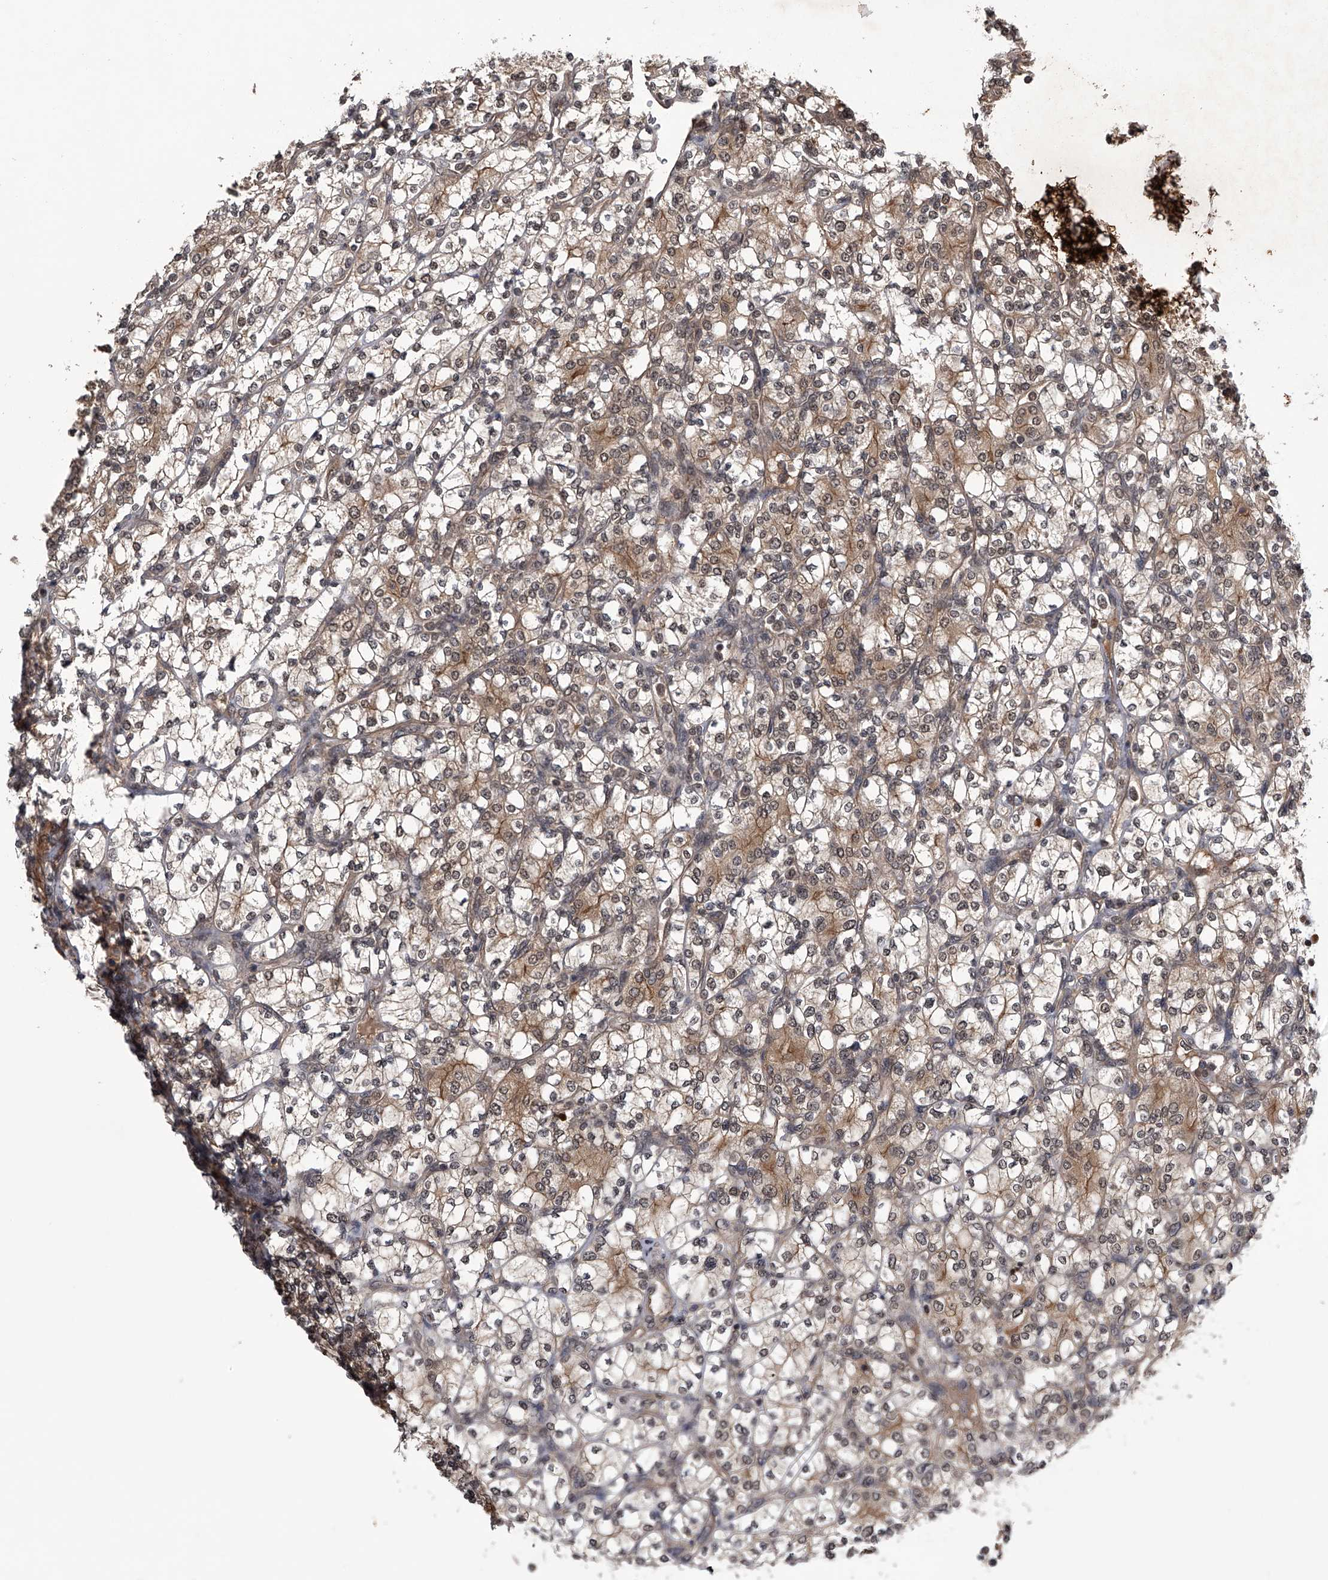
{"staining": {"intensity": "weak", "quantity": "<25%", "location": "cytoplasmic/membranous"}, "tissue": "renal cancer", "cell_type": "Tumor cells", "image_type": "cancer", "snomed": [{"axis": "morphology", "description": "Adenocarcinoma, NOS"}, {"axis": "topography", "description": "Kidney"}], "caption": "Immunohistochemistry (IHC) photomicrograph of human renal adenocarcinoma stained for a protein (brown), which displays no expression in tumor cells. (DAB IHC visualized using brightfield microscopy, high magnification).", "gene": "SLC12A8", "patient": {"sex": "male", "age": 77}}